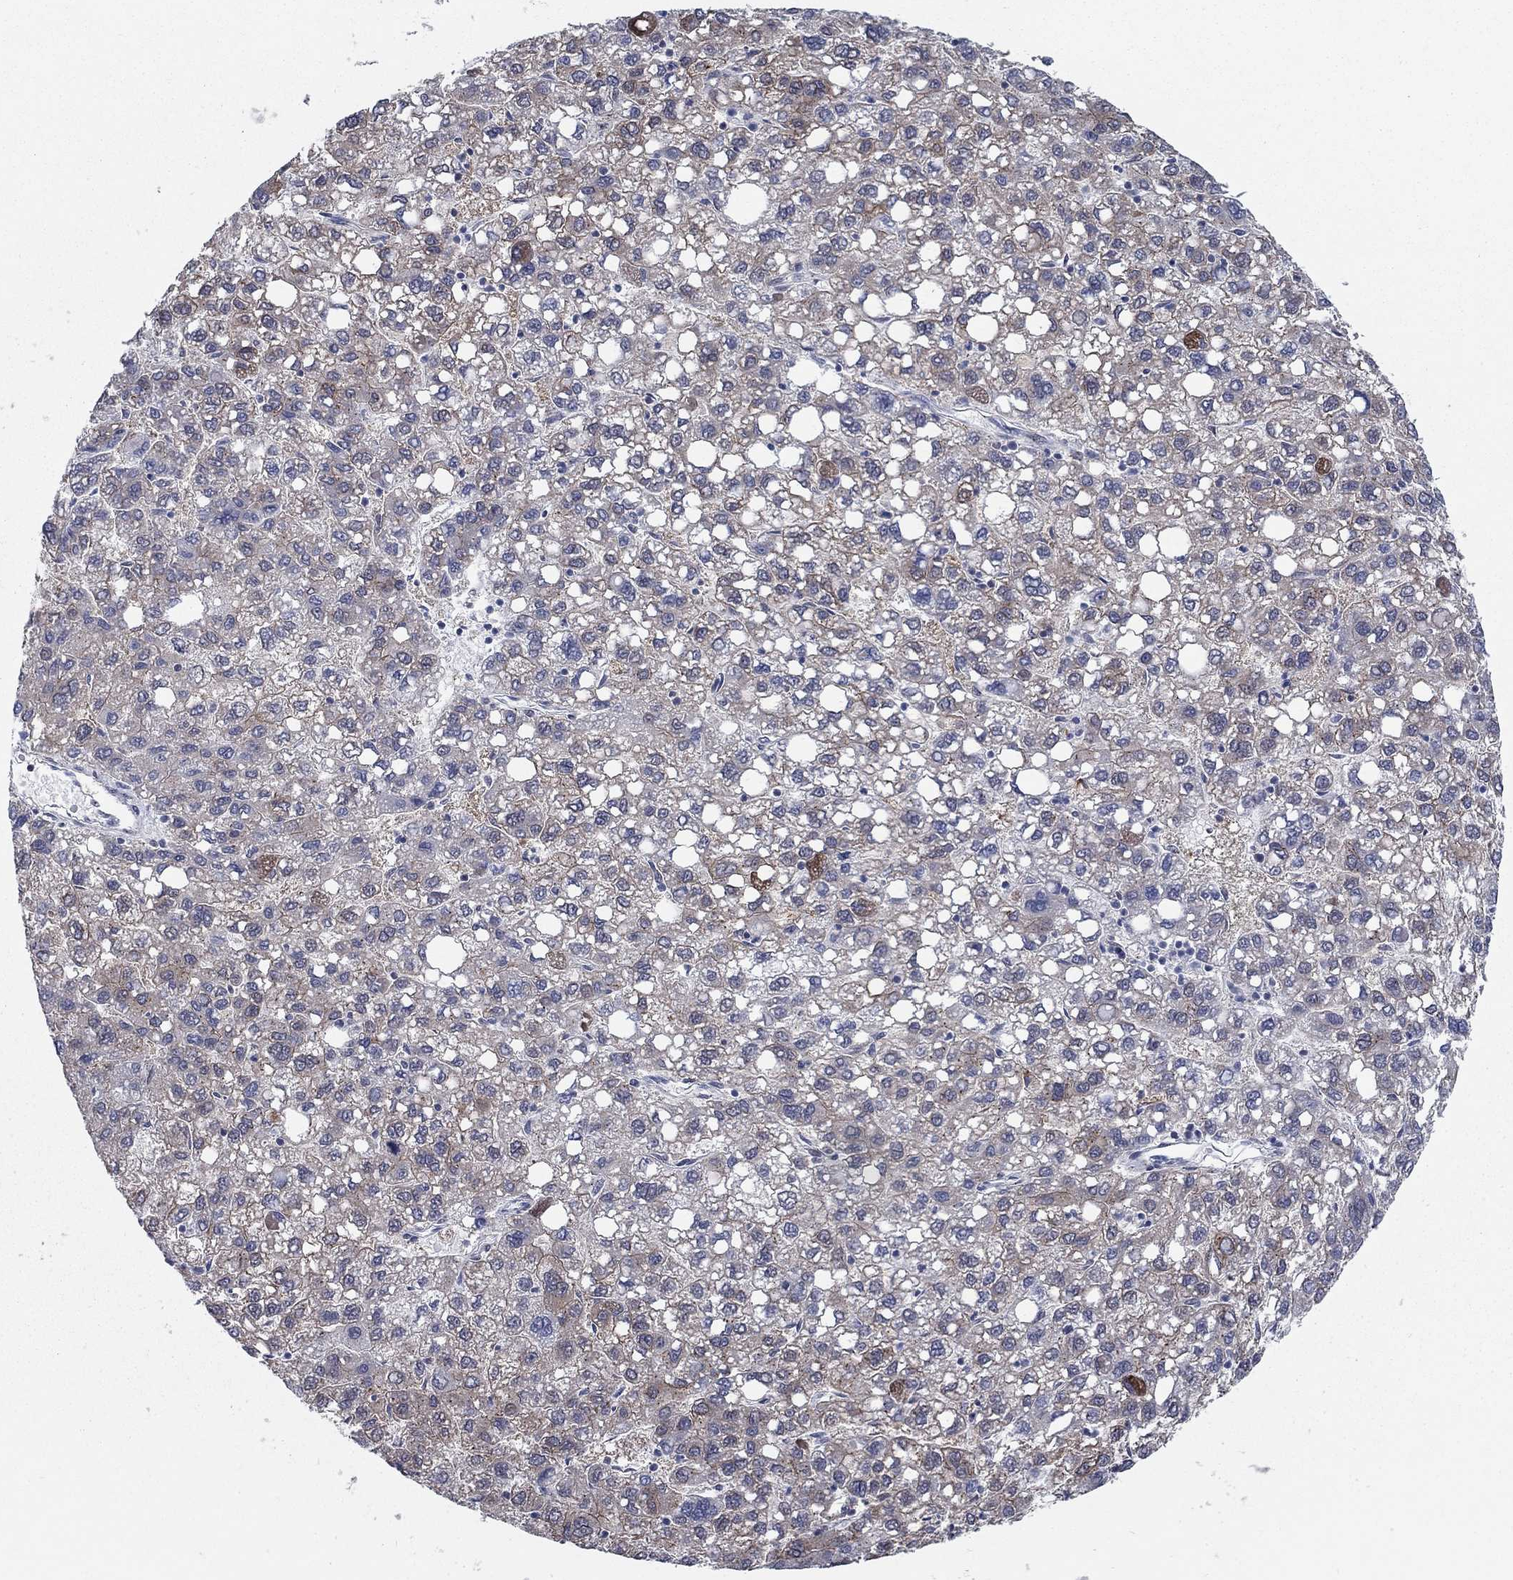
{"staining": {"intensity": "weak", "quantity": "25%-75%", "location": "cytoplasmic/membranous"}, "tissue": "liver cancer", "cell_type": "Tumor cells", "image_type": "cancer", "snomed": [{"axis": "morphology", "description": "Carcinoma, Hepatocellular, NOS"}, {"axis": "topography", "description": "Liver"}], "caption": "Human hepatocellular carcinoma (liver) stained with a protein marker shows weak staining in tumor cells.", "gene": "SH3RF1", "patient": {"sex": "female", "age": 82}}